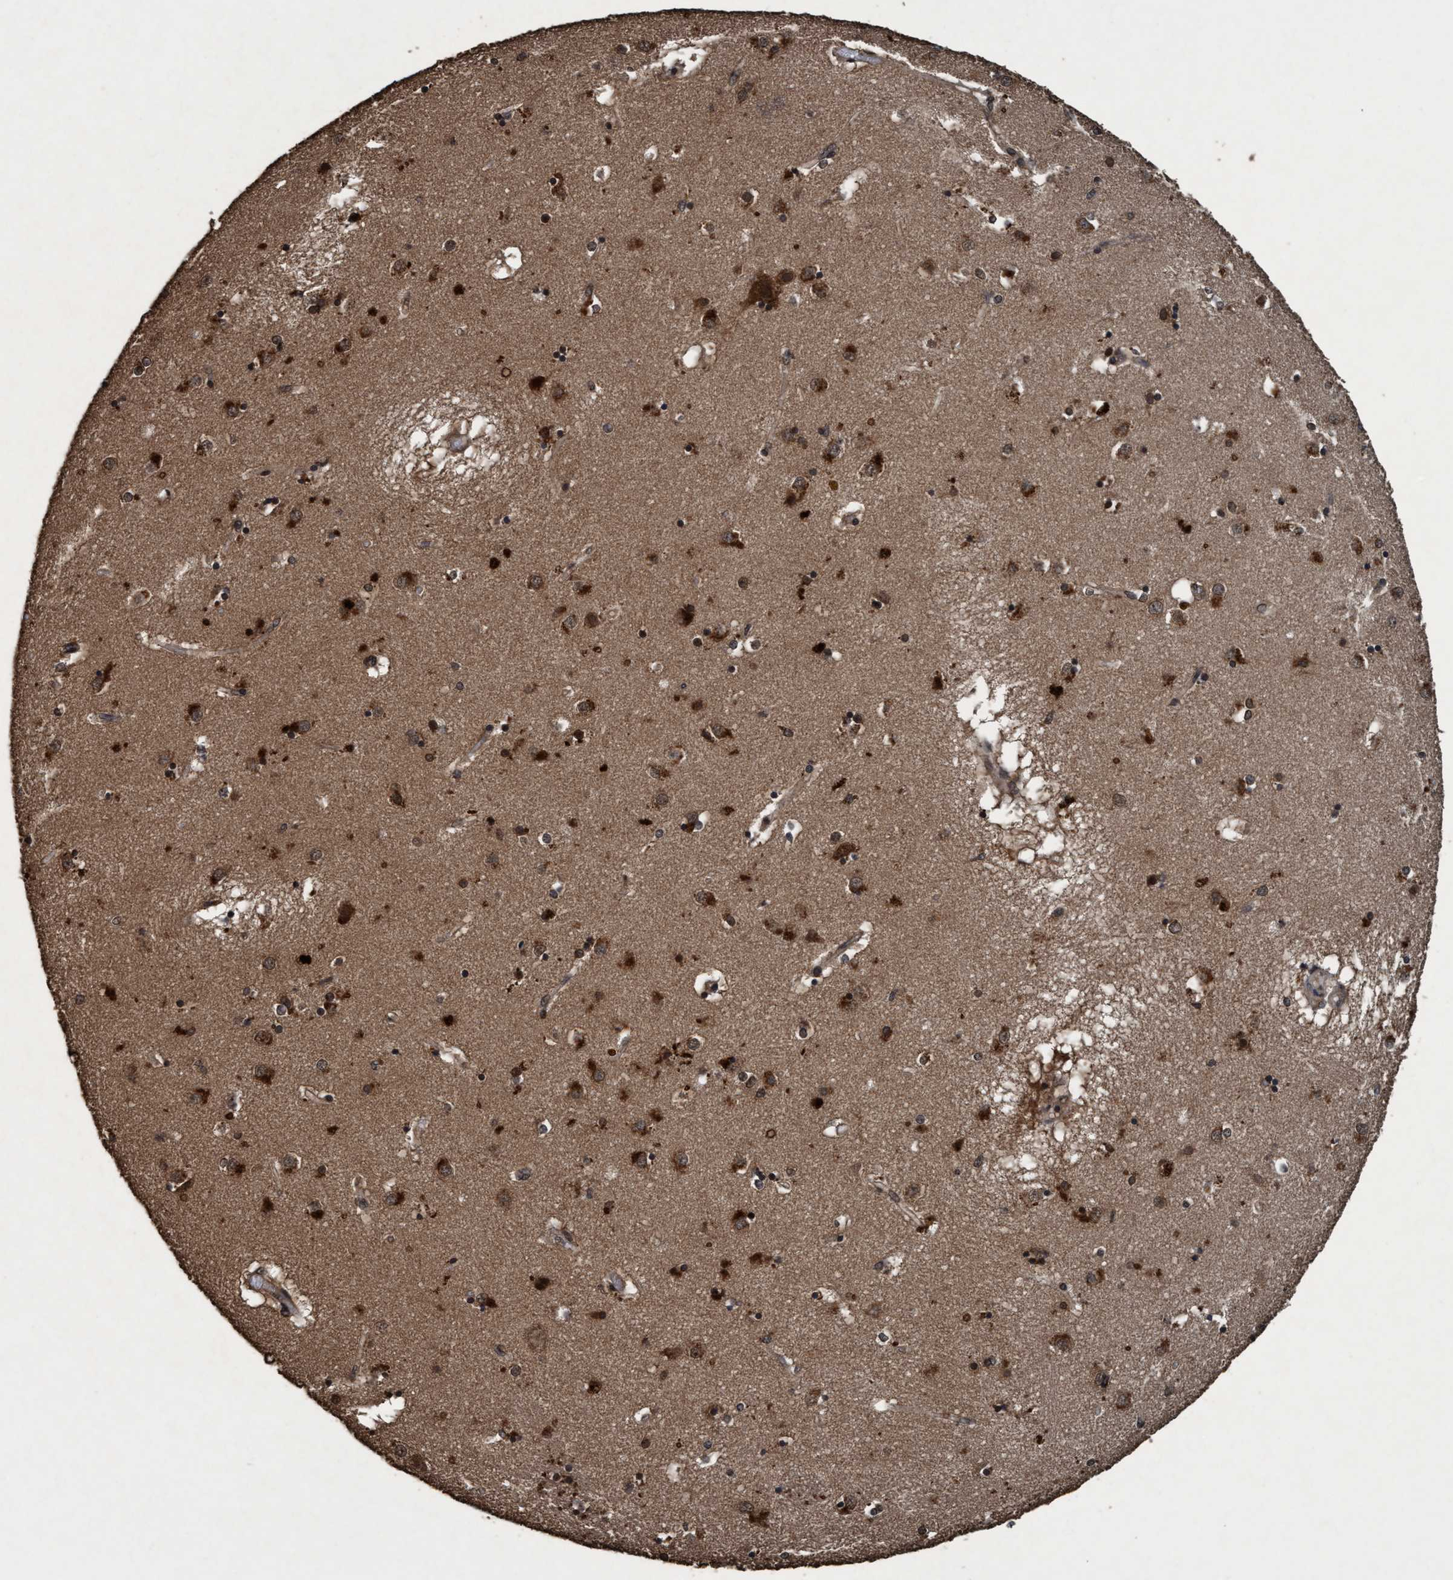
{"staining": {"intensity": "moderate", "quantity": "<25%", "location": "cytoplasmic/membranous,nuclear"}, "tissue": "caudate", "cell_type": "Glial cells", "image_type": "normal", "snomed": [{"axis": "morphology", "description": "Normal tissue, NOS"}, {"axis": "topography", "description": "Lateral ventricle wall"}], "caption": "Protein staining of unremarkable caudate exhibits moderate cytoplasmic/membranous,nuclear staining in about <25% of glial cells. (DAB IHC, brown staining for protein, blue staining for nuclei).", "gene": "AKT1S1", "patient": {"sex": "male", "age": 70}}